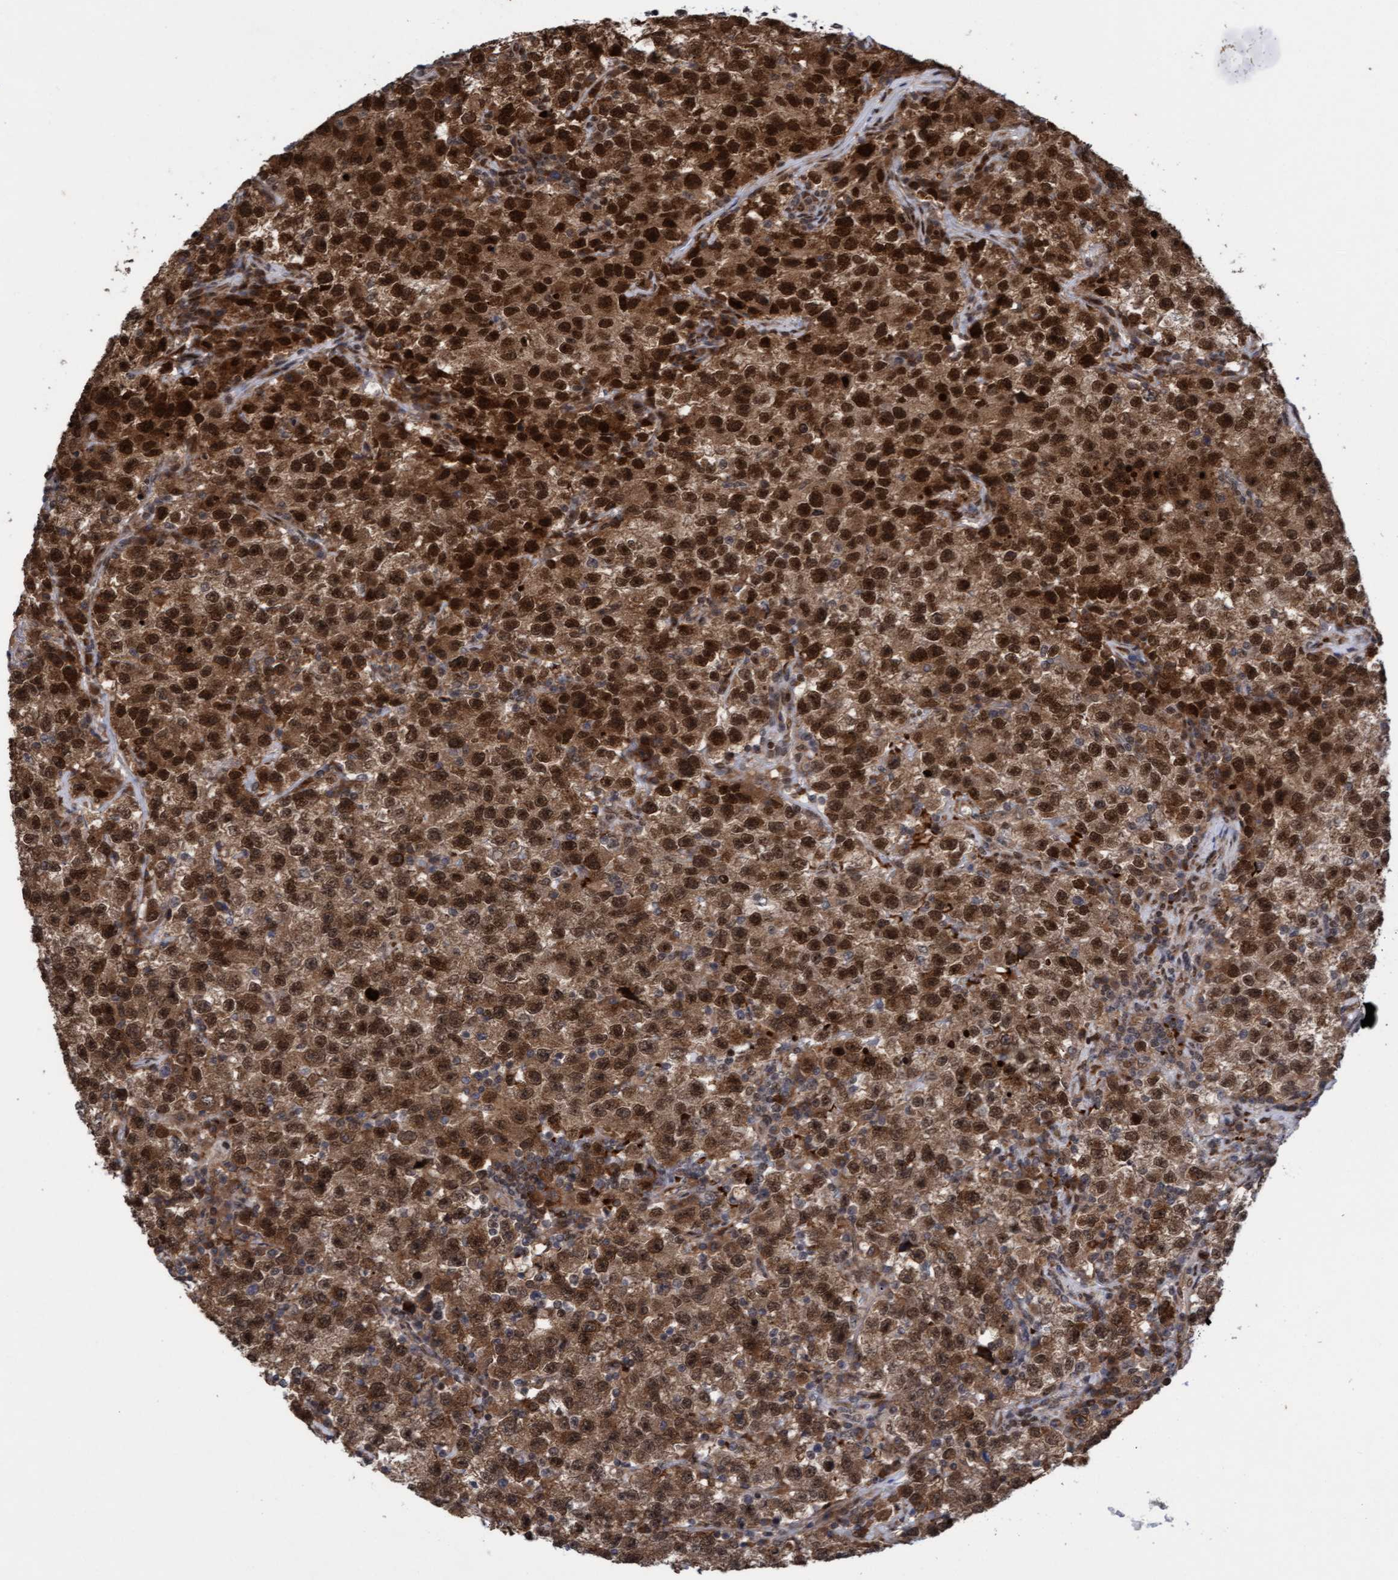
{"staining": {"intensity": "strong", "quantity": ">75%", "location": "cytoplasmic/membranous,nuclear"}, "tissue": "testis cancer", "cell_type": "Tumor cells", "image_type": "cancer", "snomed": [{"axis": "morphology", "description": "Seminoma, NOS"}, {"axis": "topography", "description": "Testis"}], "caption": "A photomicrograph of human testis cancer (seminoma) stained for a protein exhibits strong cytoplasmic/membranous and nuclear brown staining in tumor cells.", "gene": "TANC2", "patient": {"sex": "male", "age": 22}}